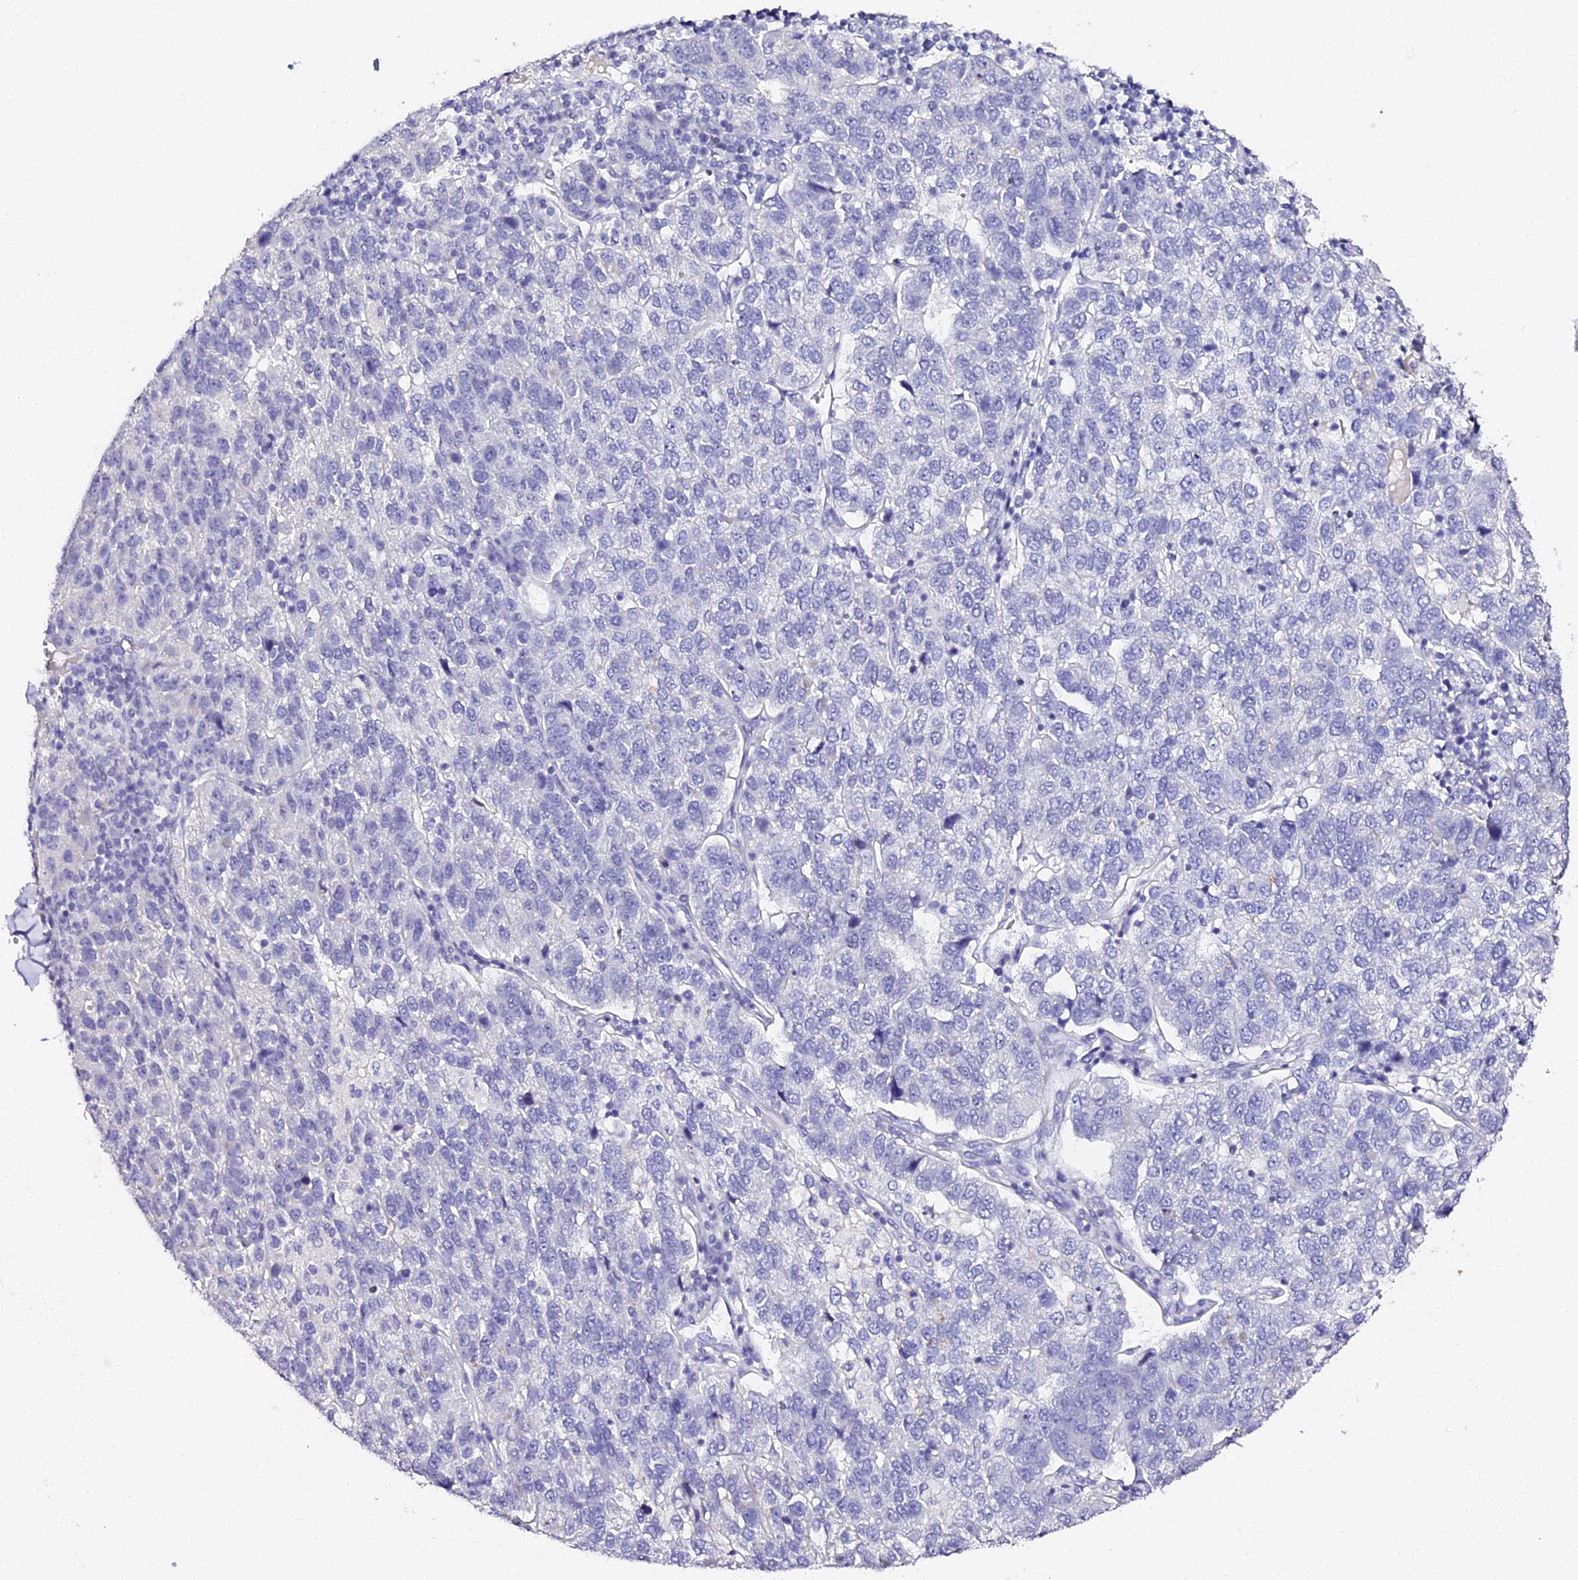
{"staining": {"intensity": "negative", "quantity": "none", "location": "none"}, "tissue": "pancreatic cancer", "cell_type": "Tumor cells", "image_type": "cancer", "snomed": [{"axis": "morphology", "description": "Adenocarcinoma, NOS"}, {"axis": "topography", "description": "Pancreas"}], "caption": "Immunohistochemistry micrograph of neoplastic tissue: human pancreatic cancer (adenocarcinoma) stained with DAB exhibits no significant protein positivity in tumor cells.", "gene": "VPS33B", "patient": {"sex": "female", "age": 61}}